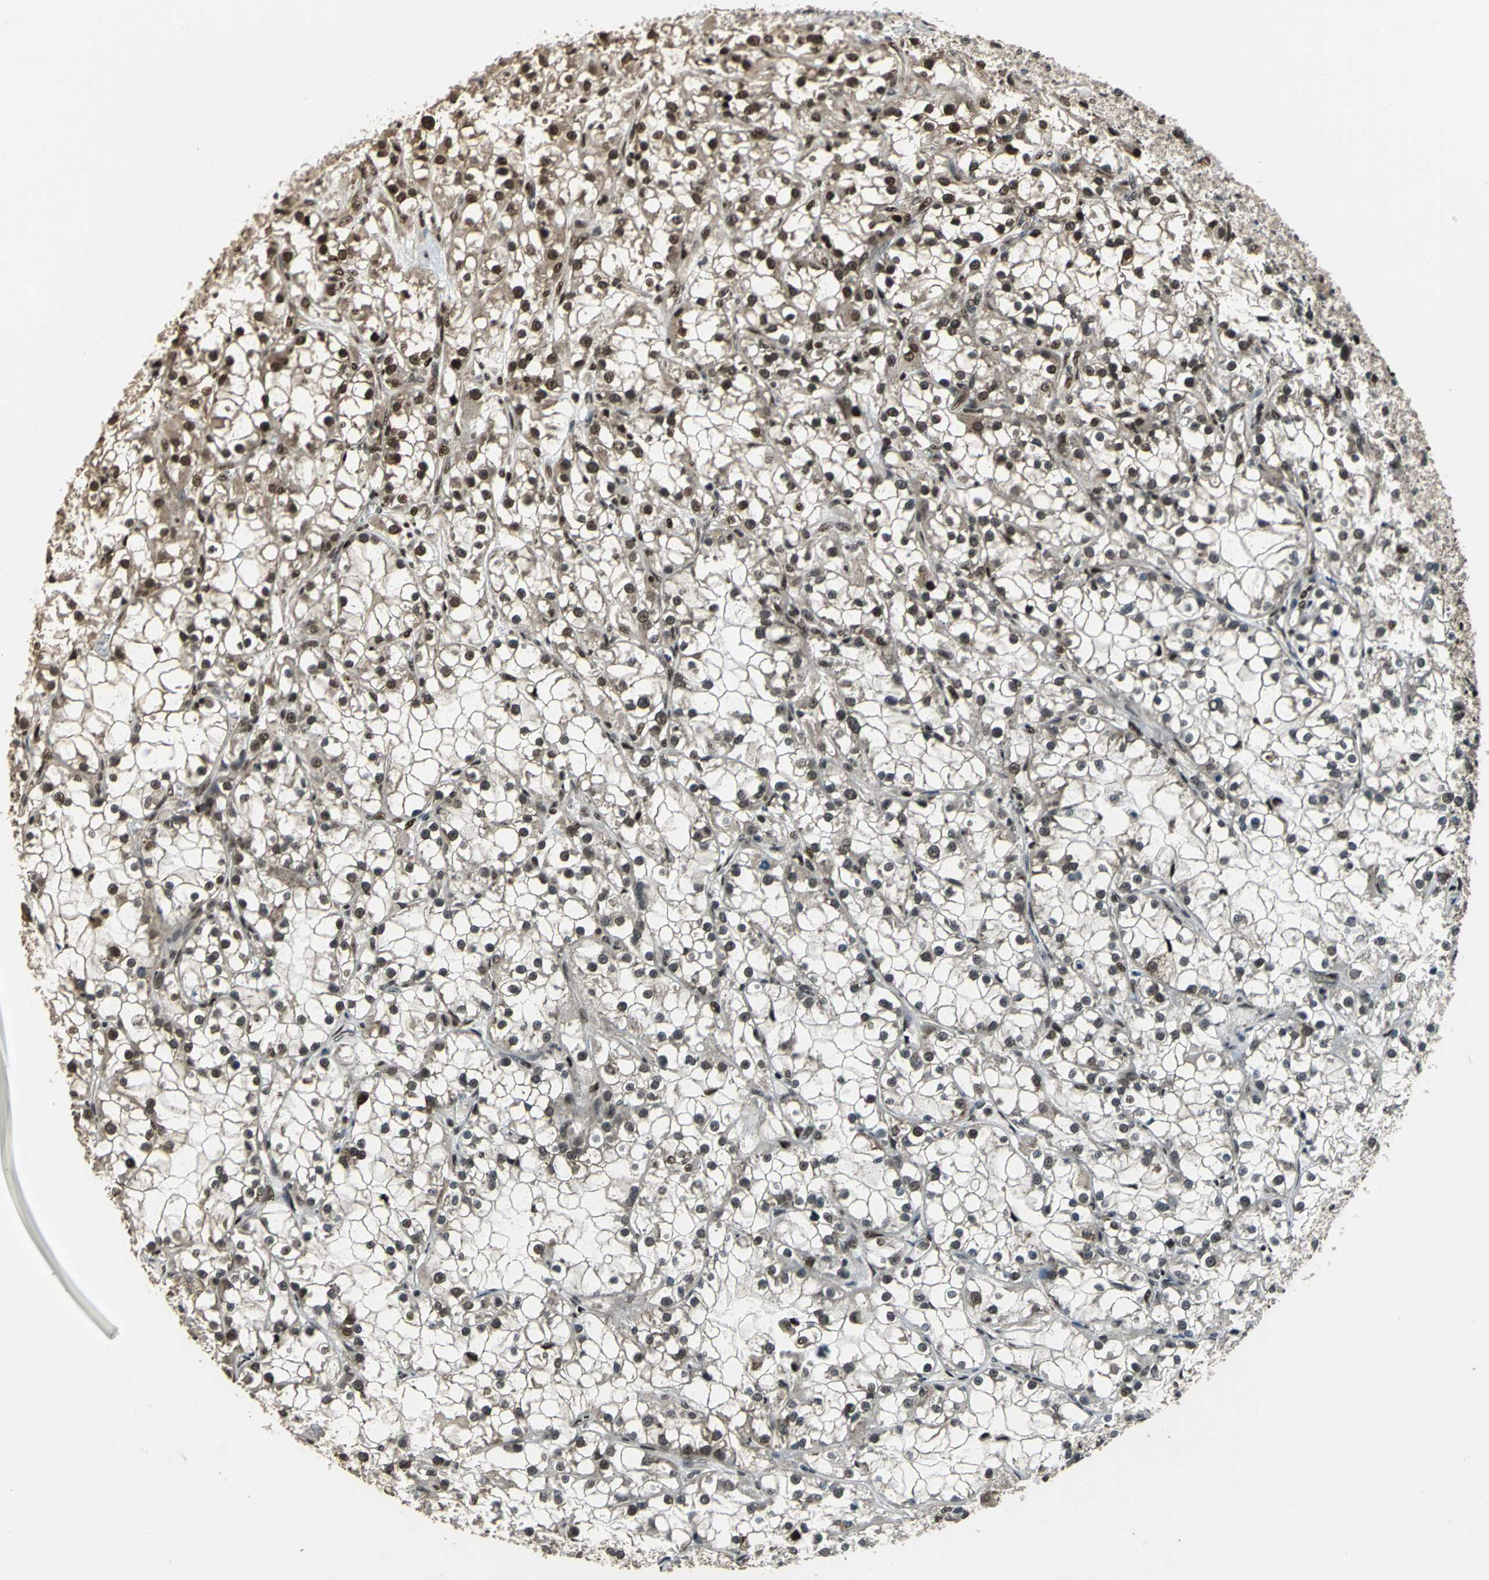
{"staining": {"intensity": "moderate", "quantity": ">75%", "location": "nuclear"}, "tissue": "renal cancer", "cell_type": "Tumor cells", "image_type": "cancer", "snomed": [{"axis": "morphology", "description": "Adenocarcinoma, NOS"}, {"axis": "topography", "description": "Kidney"}], "caption": "Protein expression analysis of renal adenocarcinoma reveals moderate nuclear staining in about >75% of tumor cells.", "gene": "MIS18BP1", "patient": {"sex": "female", "age": 52}}